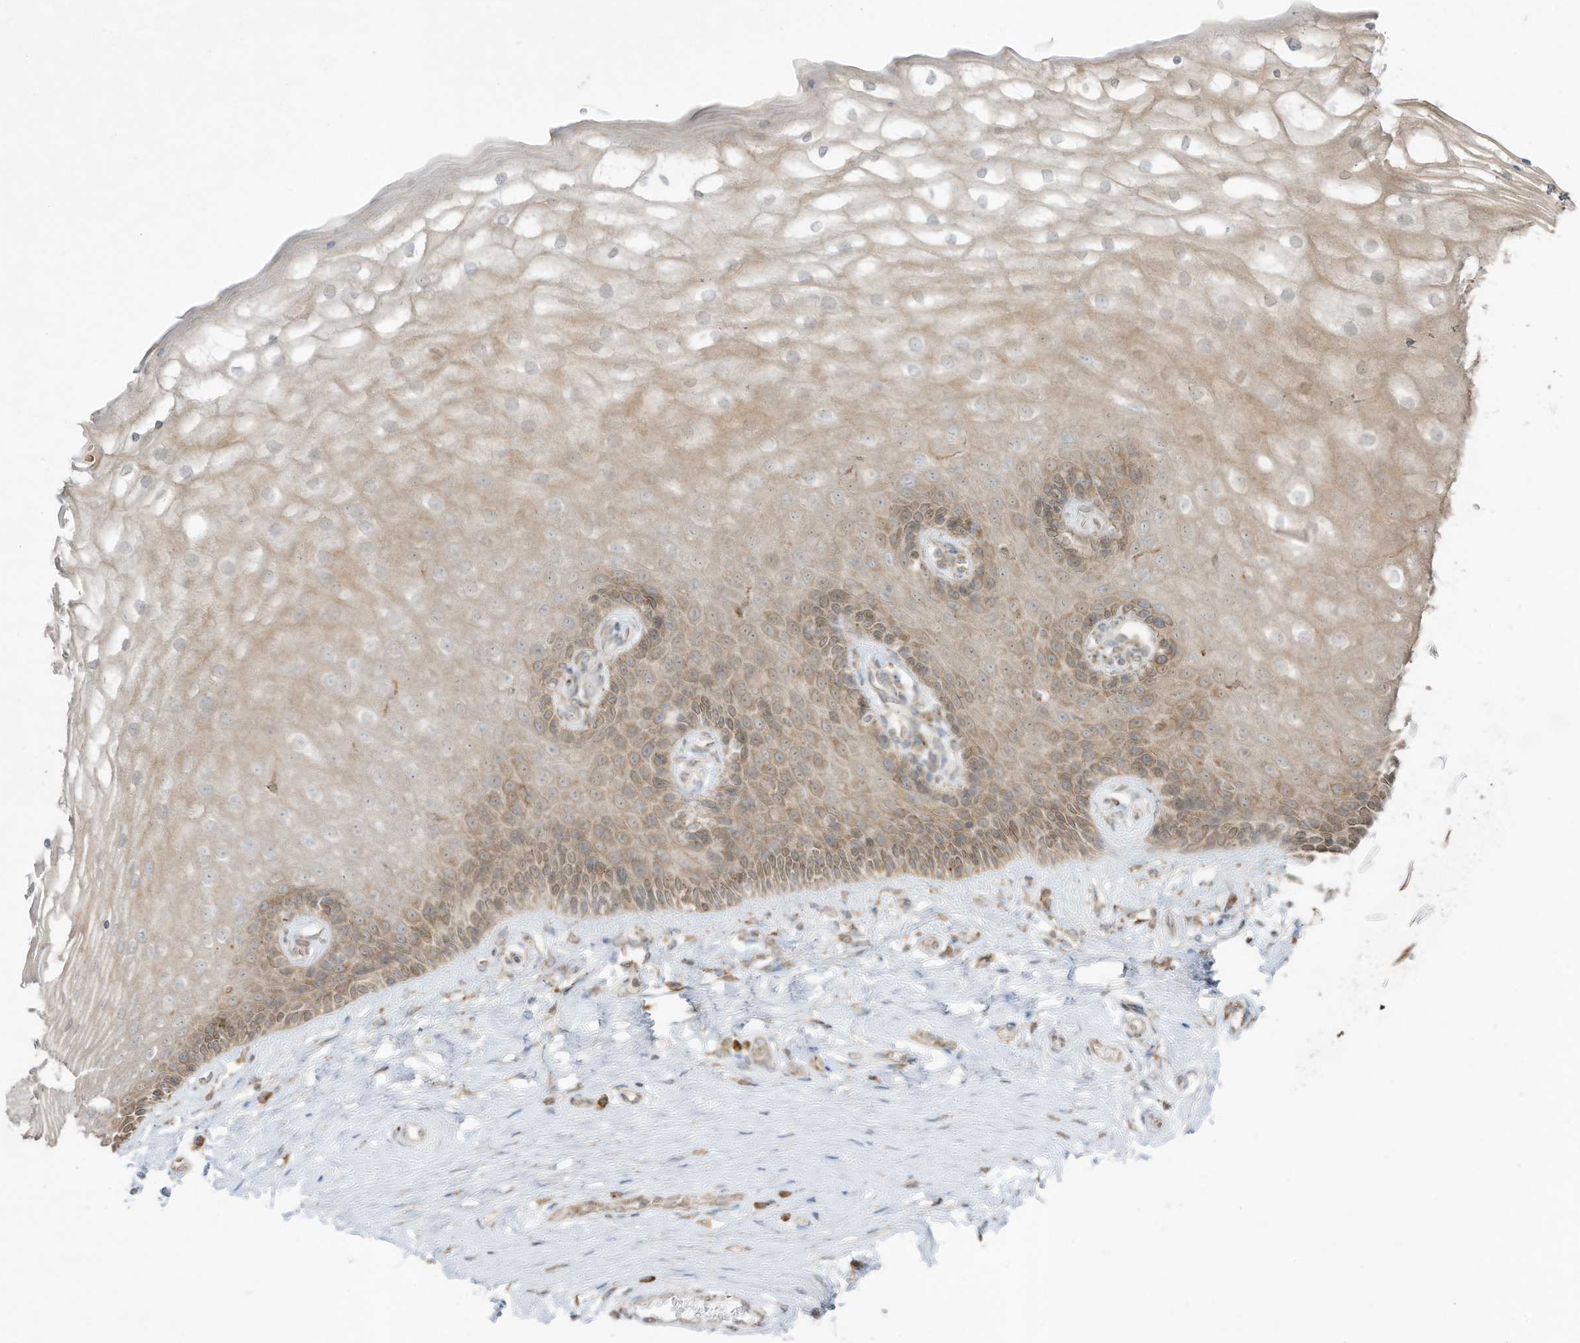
{"staining": {"intensity": "weak", "quantity": "25%-75%", "location": "cytoplasmic/membranous"}, "tissue": "vagina", "cell_type": "Squamous epithelial cells", "image_type": "normal", "snomed": [{"axis": "morphology", "description": "Normal tissue, NOS"}, {"axis": "topography", "description": "Vagina"}], "caption": "The immunohistochemical stain shows weak cytoplasmic/membranous staining in squamous epithelial cells of benign vagina. (DAB IHC, brown staining for protein, blue staining for nuclei).", "gene": "PTK6", "patient": {"sex": "female", "age": 46}}